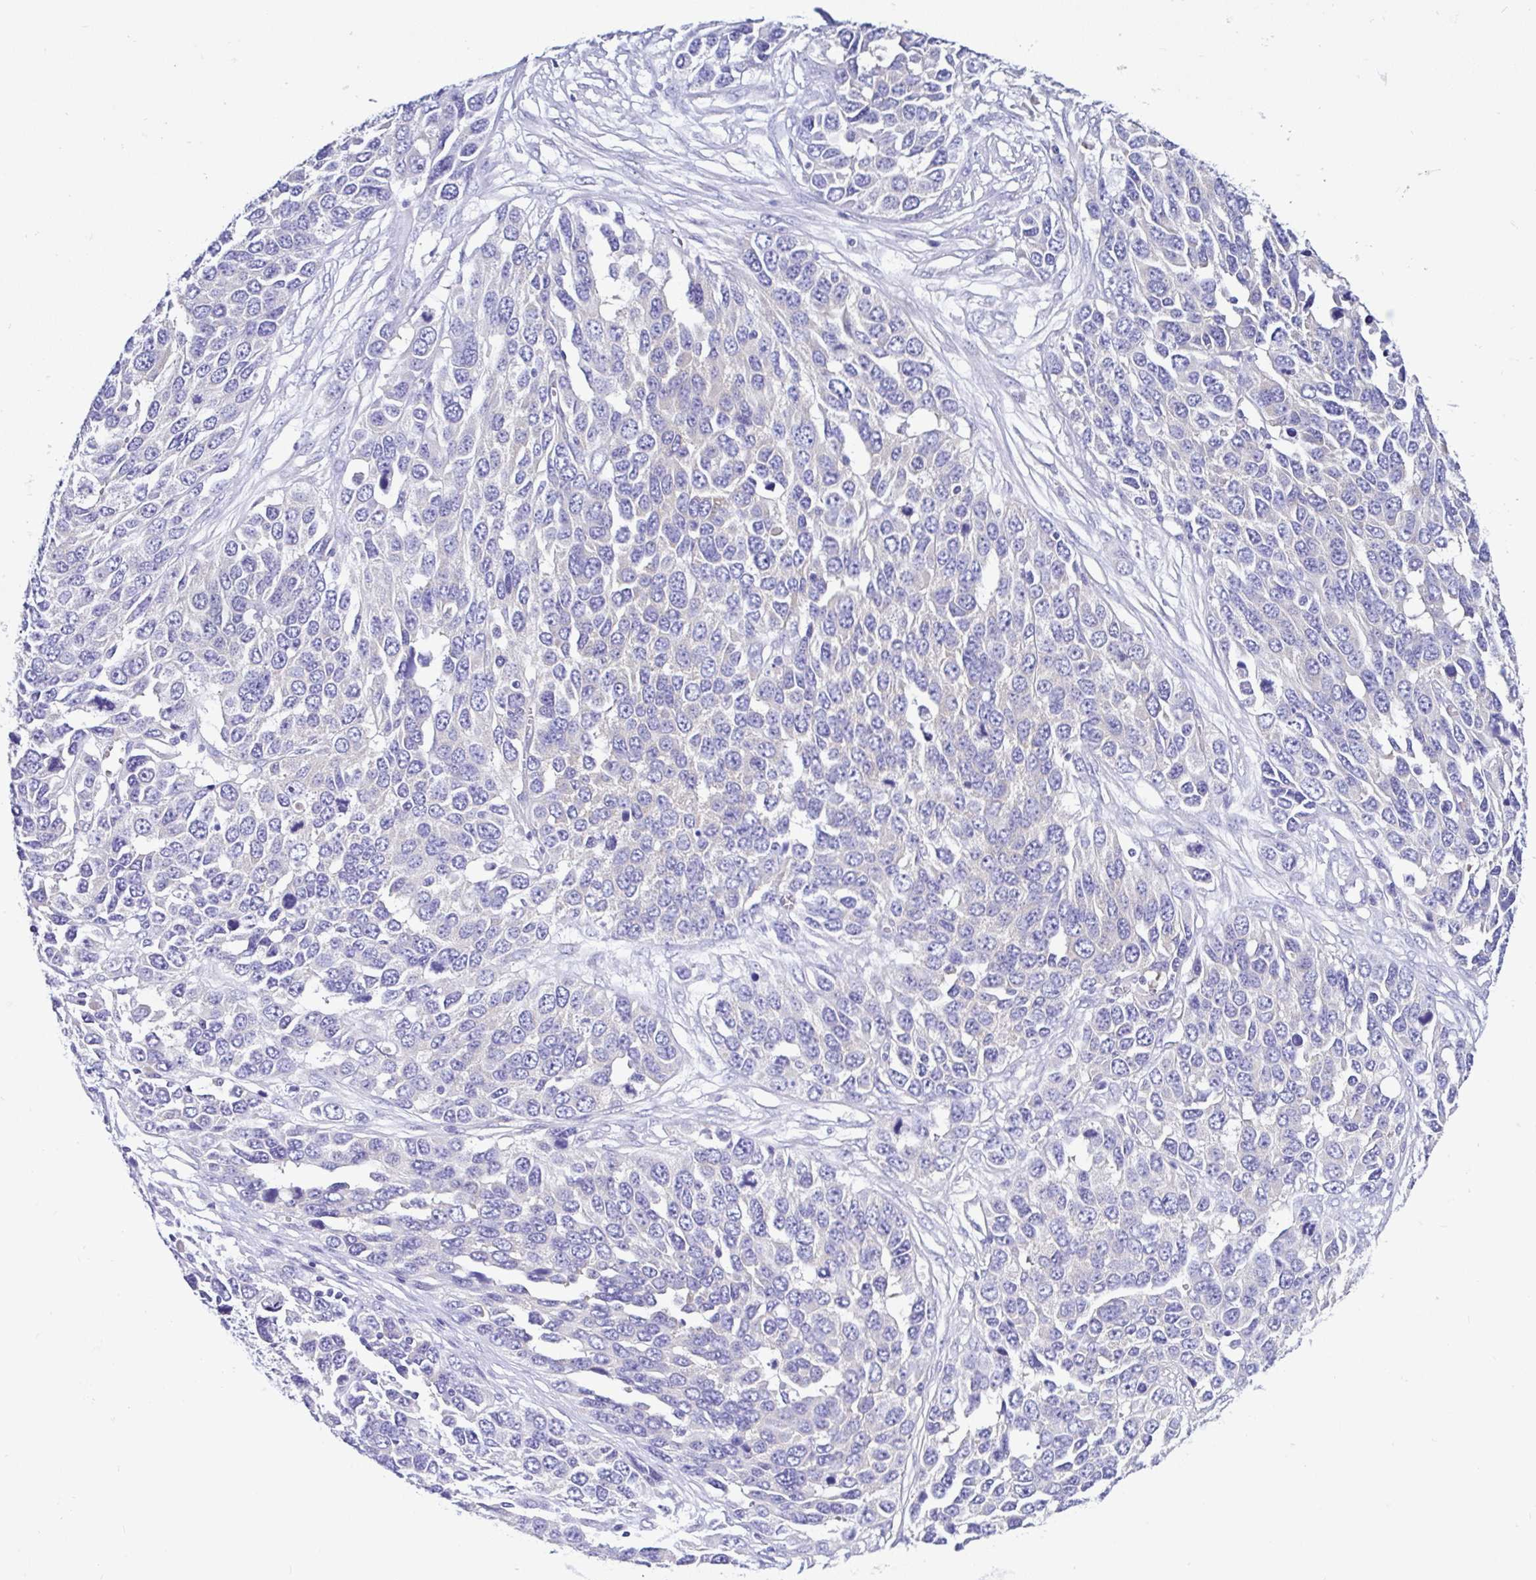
{"staining": {"intensity": "negative", "quantity": "none", "location": "none"}, "tissue": "ovarian cancer", "cell_type": "Tumor cells", "image_type": "cancer", "snomed": [{"axis": "morphology", "description": "Cystadenocarcinoma, serous, NOS"}, {"axis": "topography", "description": "Ovary"}], "caption": "DAB immunohistochemical staining of ovarian cancer displays no significant expression in tumor cells.", "gene": "LARS1", "patient": {"sex": "female", "age": 76}}